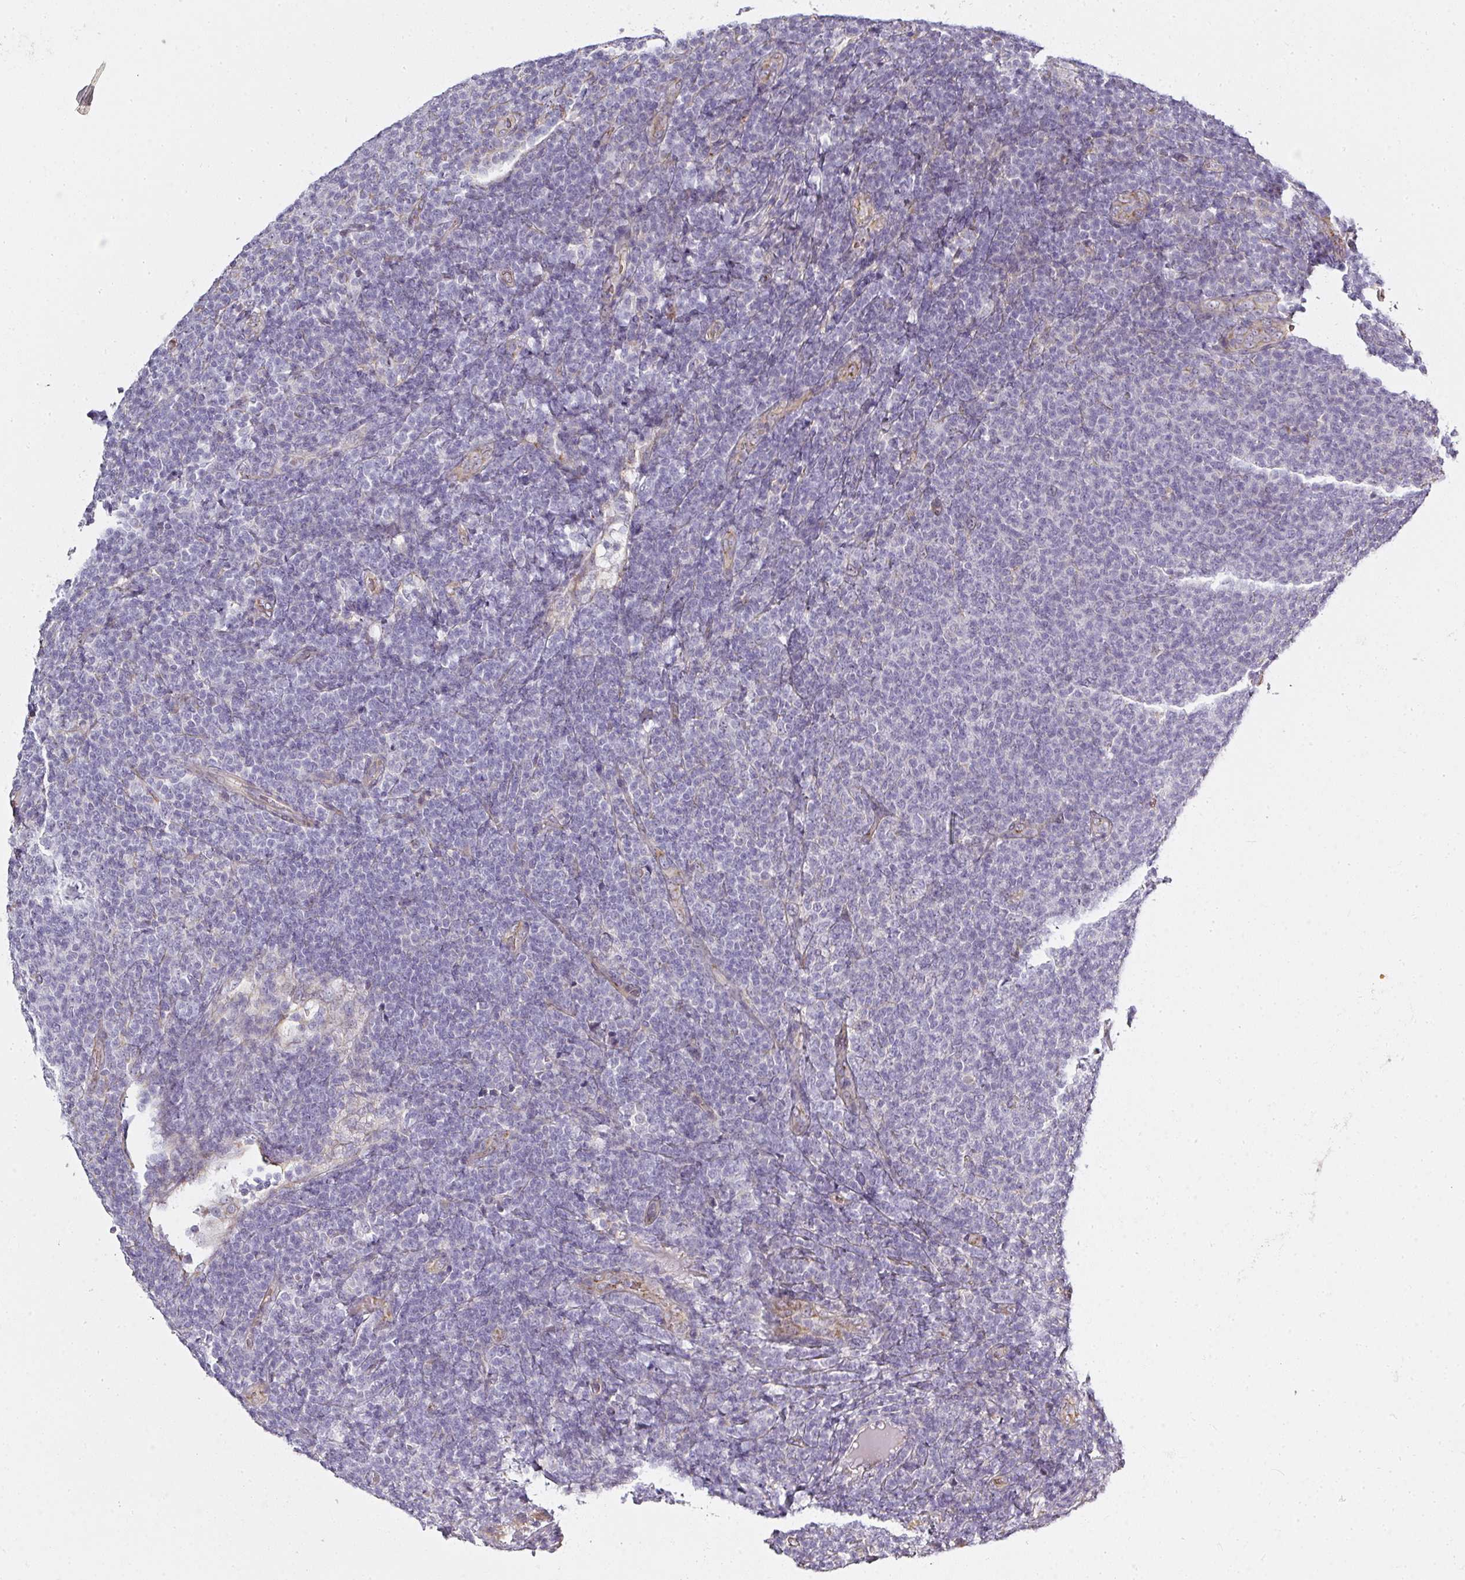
{"staining": {"intensity": "negative", "quantity": "none", "location": "none"}, "tissue": "lymphoma", "cell_type": "Tumor cells", "image_type": "cancer", "snomed": [{"axis": "morphology", "description": "Malignant lymphoma, non-Hodgkin's type, Low grade"}, {"axis": "topography", "description": "Lymph node"}], "caption": "Protein analysis of malignant lymphoma, non-Hodgkin's type (low-grade) shows no significant staining in tumor cells.", "gene": "ATP8B2", "patient": {"sex": "male", "age": 66}}